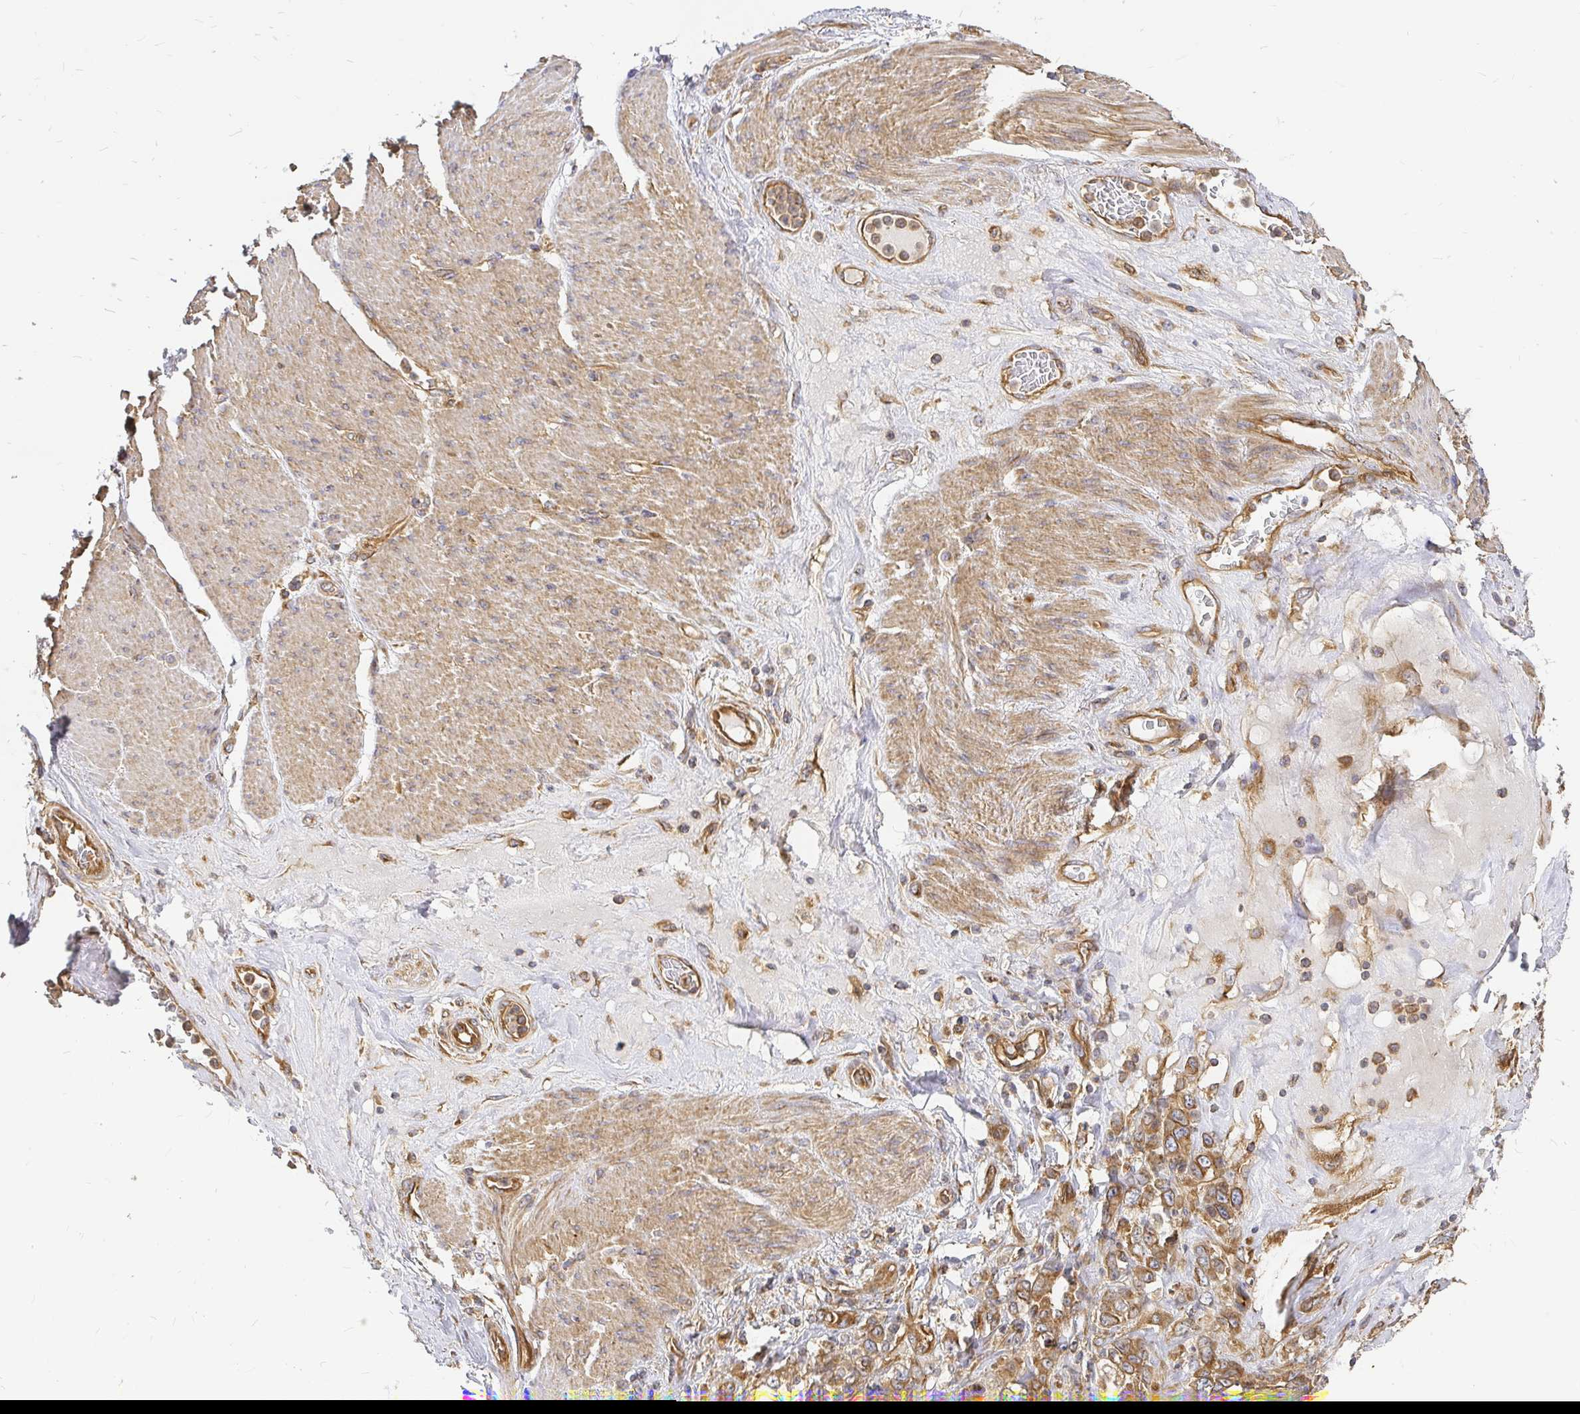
{"staining": {"intensity": "moderate", "quantity": ">75%", "location": "cytoplasmic/membranous"}, "tissue": "stomach cancer", "cell_type": "Tumor cells", "image_type": "cancer", "snomed": [{"axis": "morphology", "description": "Adenocarcinoma, NOS"}, {"axis": "topography", "description": "Stomach"}], "caption": "A brown stain highlights moderate cytoplasmic/membranous positivity of a protein in human stomach cancer tumor cells.", "gene": "KIF5B", "patient": {"sex": "female", "age": 79}}